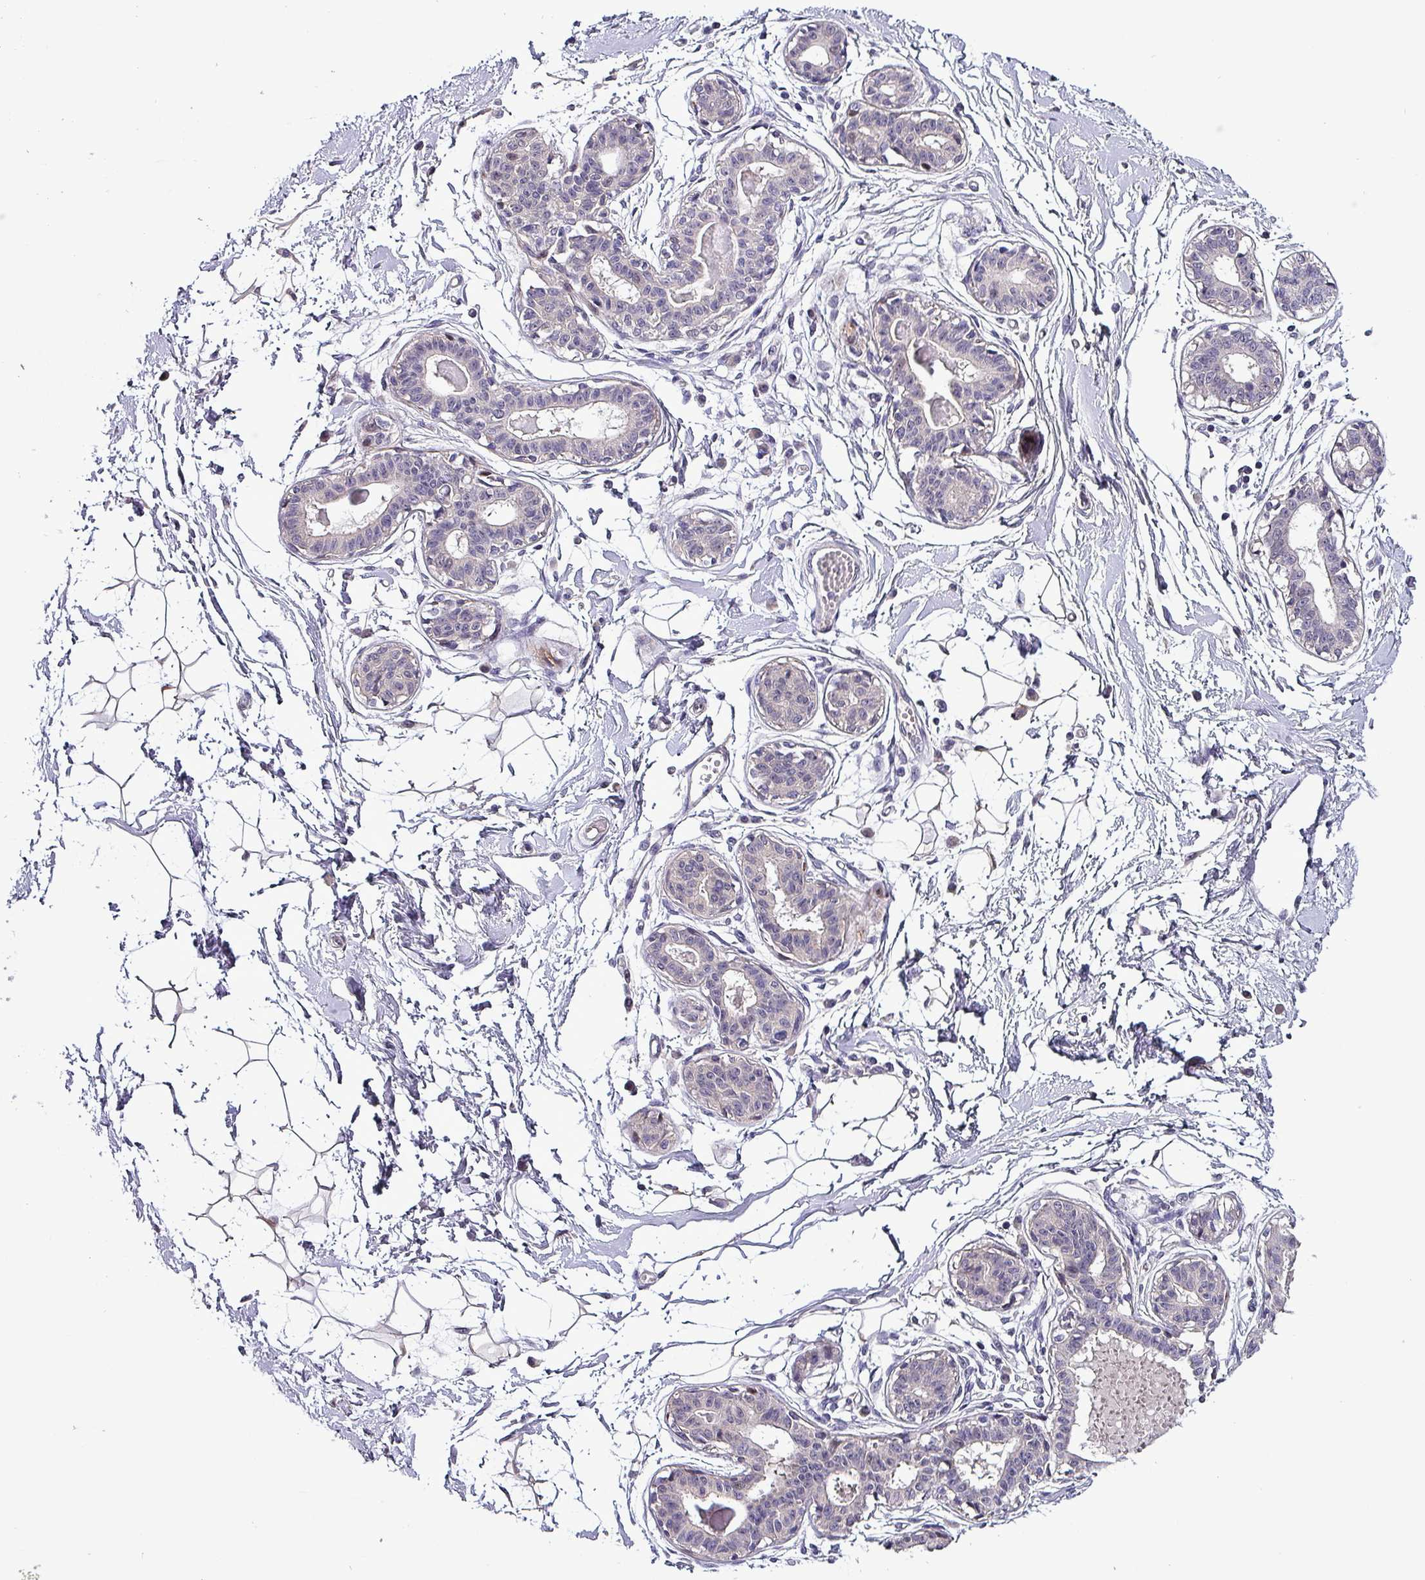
{"staining": {"intensity": "negative", "quantity": "none", "location": "none"}, "tissue": "breast", "cell_type": "Adipocytes", "image_type": "normal", "snomed": [{"axis": "morphology", "description": "Normal tissue, NOS"}, {"axis": "topography", "description": "Breast"}], "caption": "A high-resolution micrograph shows immunohistochemistry staining of normal breast, which shows no significant expression in adipocytes.", "gene": "GRAPL", "patient": {"sex": "female", "age": 45}}